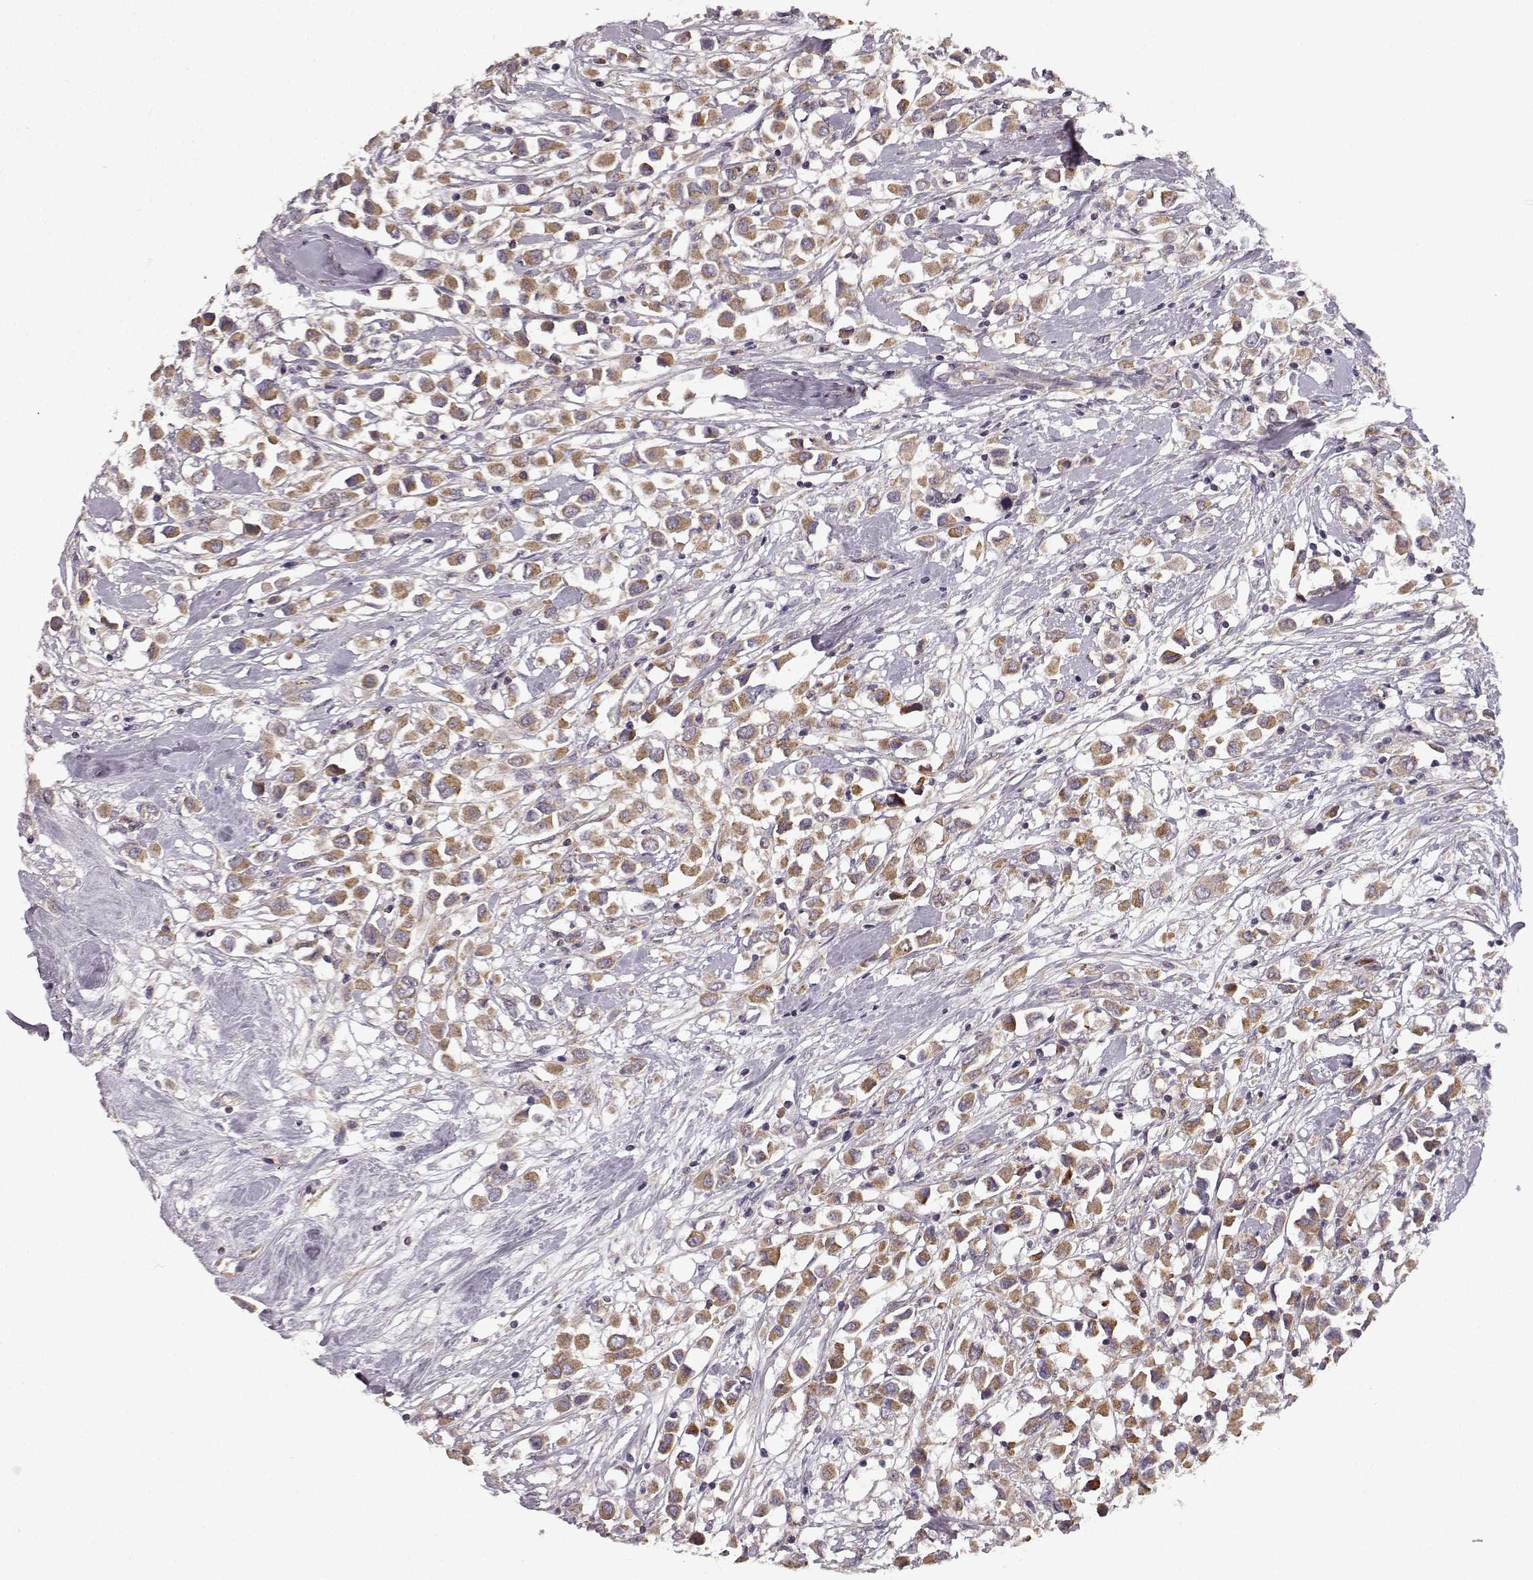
{"staining": {"intensity": "moderate", "quantity": ">75%", "location": "cytoplasmic/membranous"}, "tissue": "breast cancer", "cell_type": "Tumor cells", "image_type": "cancer", "snomed": [{"axis": "morphology", "description": "Duct carcinoma"}, {"axis": "topography", "description": "Breast"}], "caption": "Breast infiltrating ductal carcinoma stained with immunohistochemistry reveals moderate cytoplasmic/membranous positivity in about >75% of tumor cells. Immunohistochemistry stains the protein of interest in brown and the nuclei are stained blue.", "gene": "ERBB3", "patient": {"sex": "female", "age": 61}}